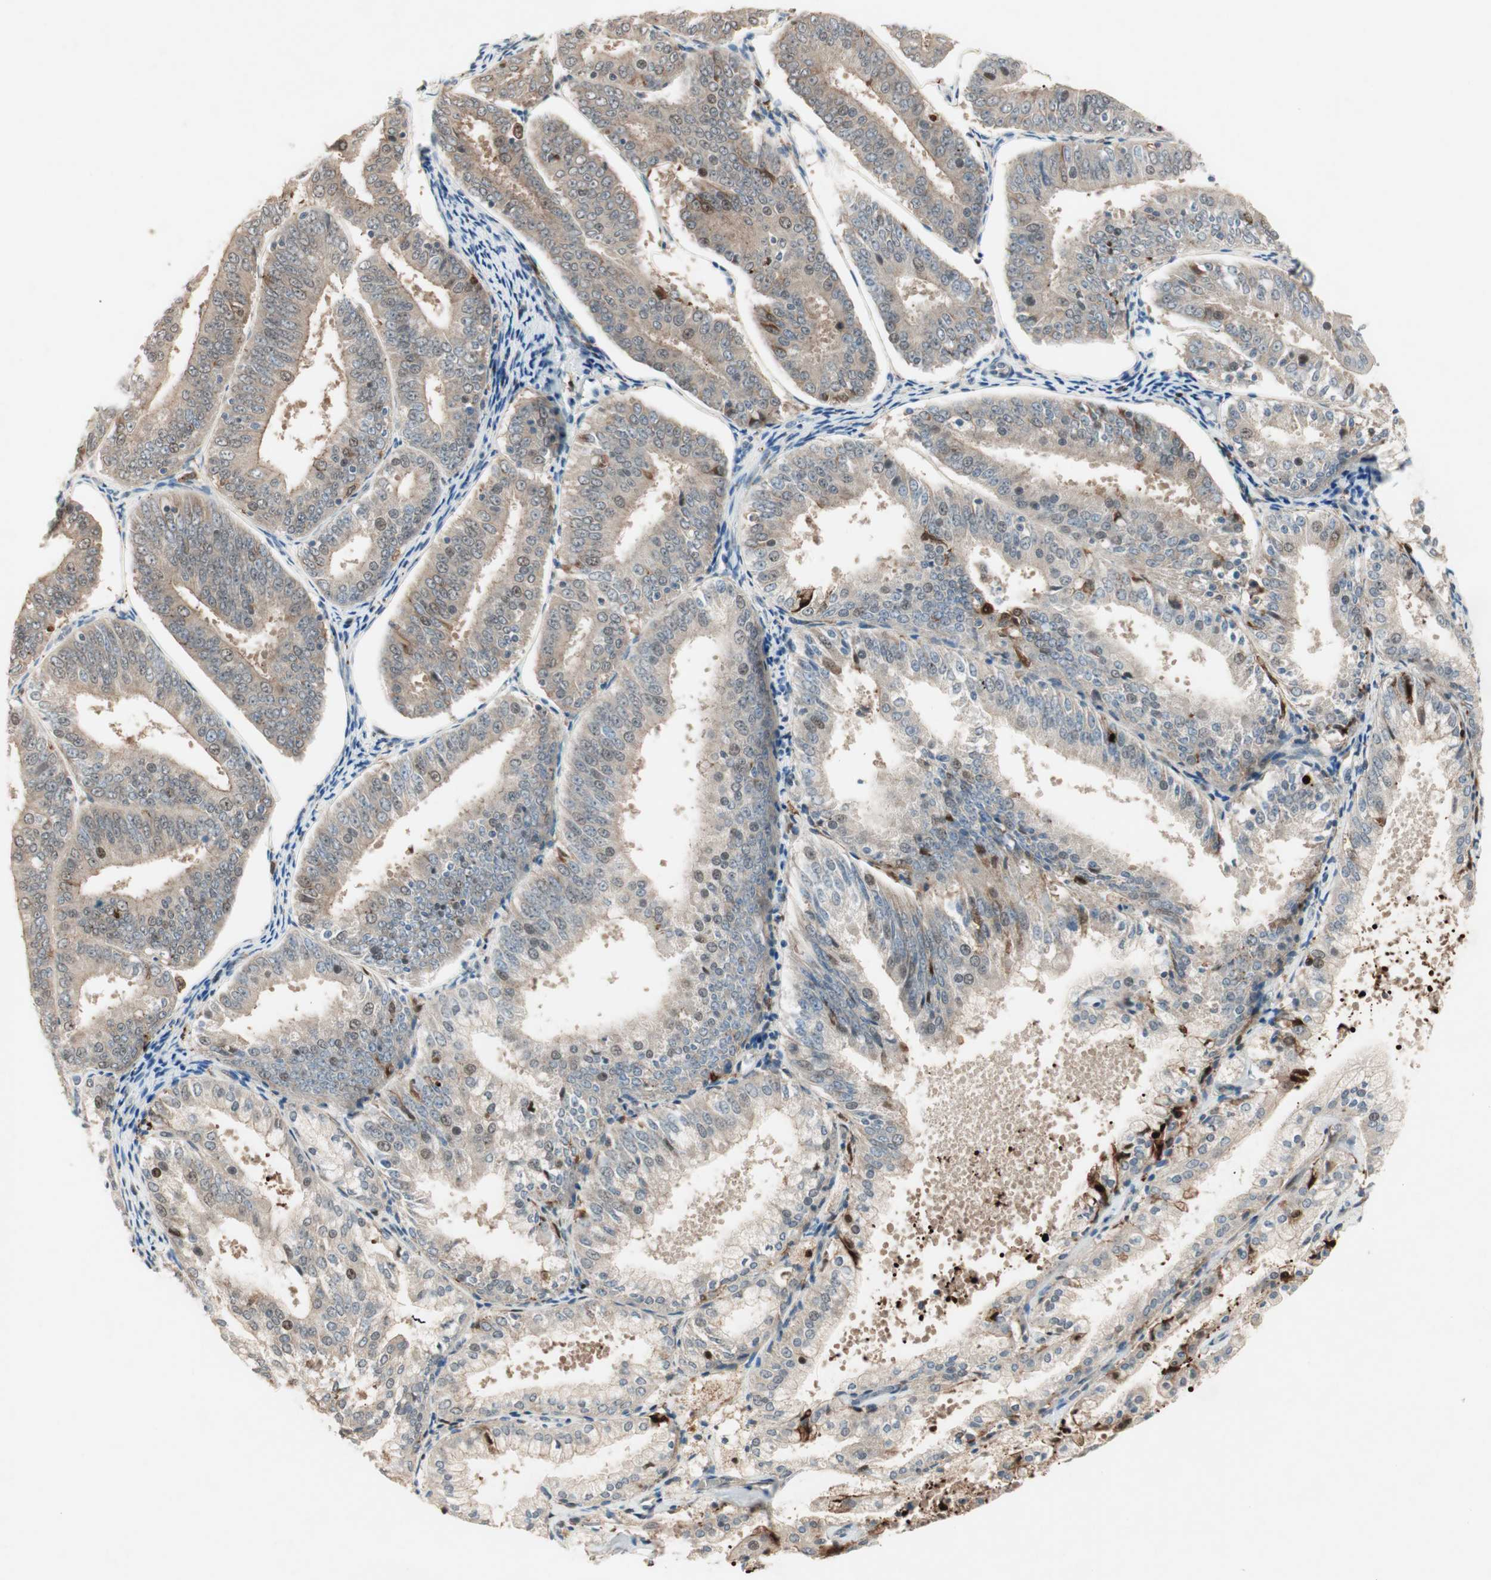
{"staining": {"intensity": "weak", "quantity": "25%-75%", "location": "cytoplasmic/membranous"}, "tissue": "endometrial cancer", "cell_type": "Tumor cells", "image_type": "cancer", "snomed": [{"axis": "morphology", "description": "Adenocarcinoma, NOS"}, {"axis": "topography", "description": "Endometrium"}], "caption": "Brown immunohistochemical staining in human adenocarcinoma (endometrial) shows weak cytoplasmic/membranous positivity in approximately 25%-75% of tumor cells. (IHC, brightfield microscopy, high magnification).", "gene": "RTL6", "patient": {"sex": "female", "age": 63}}